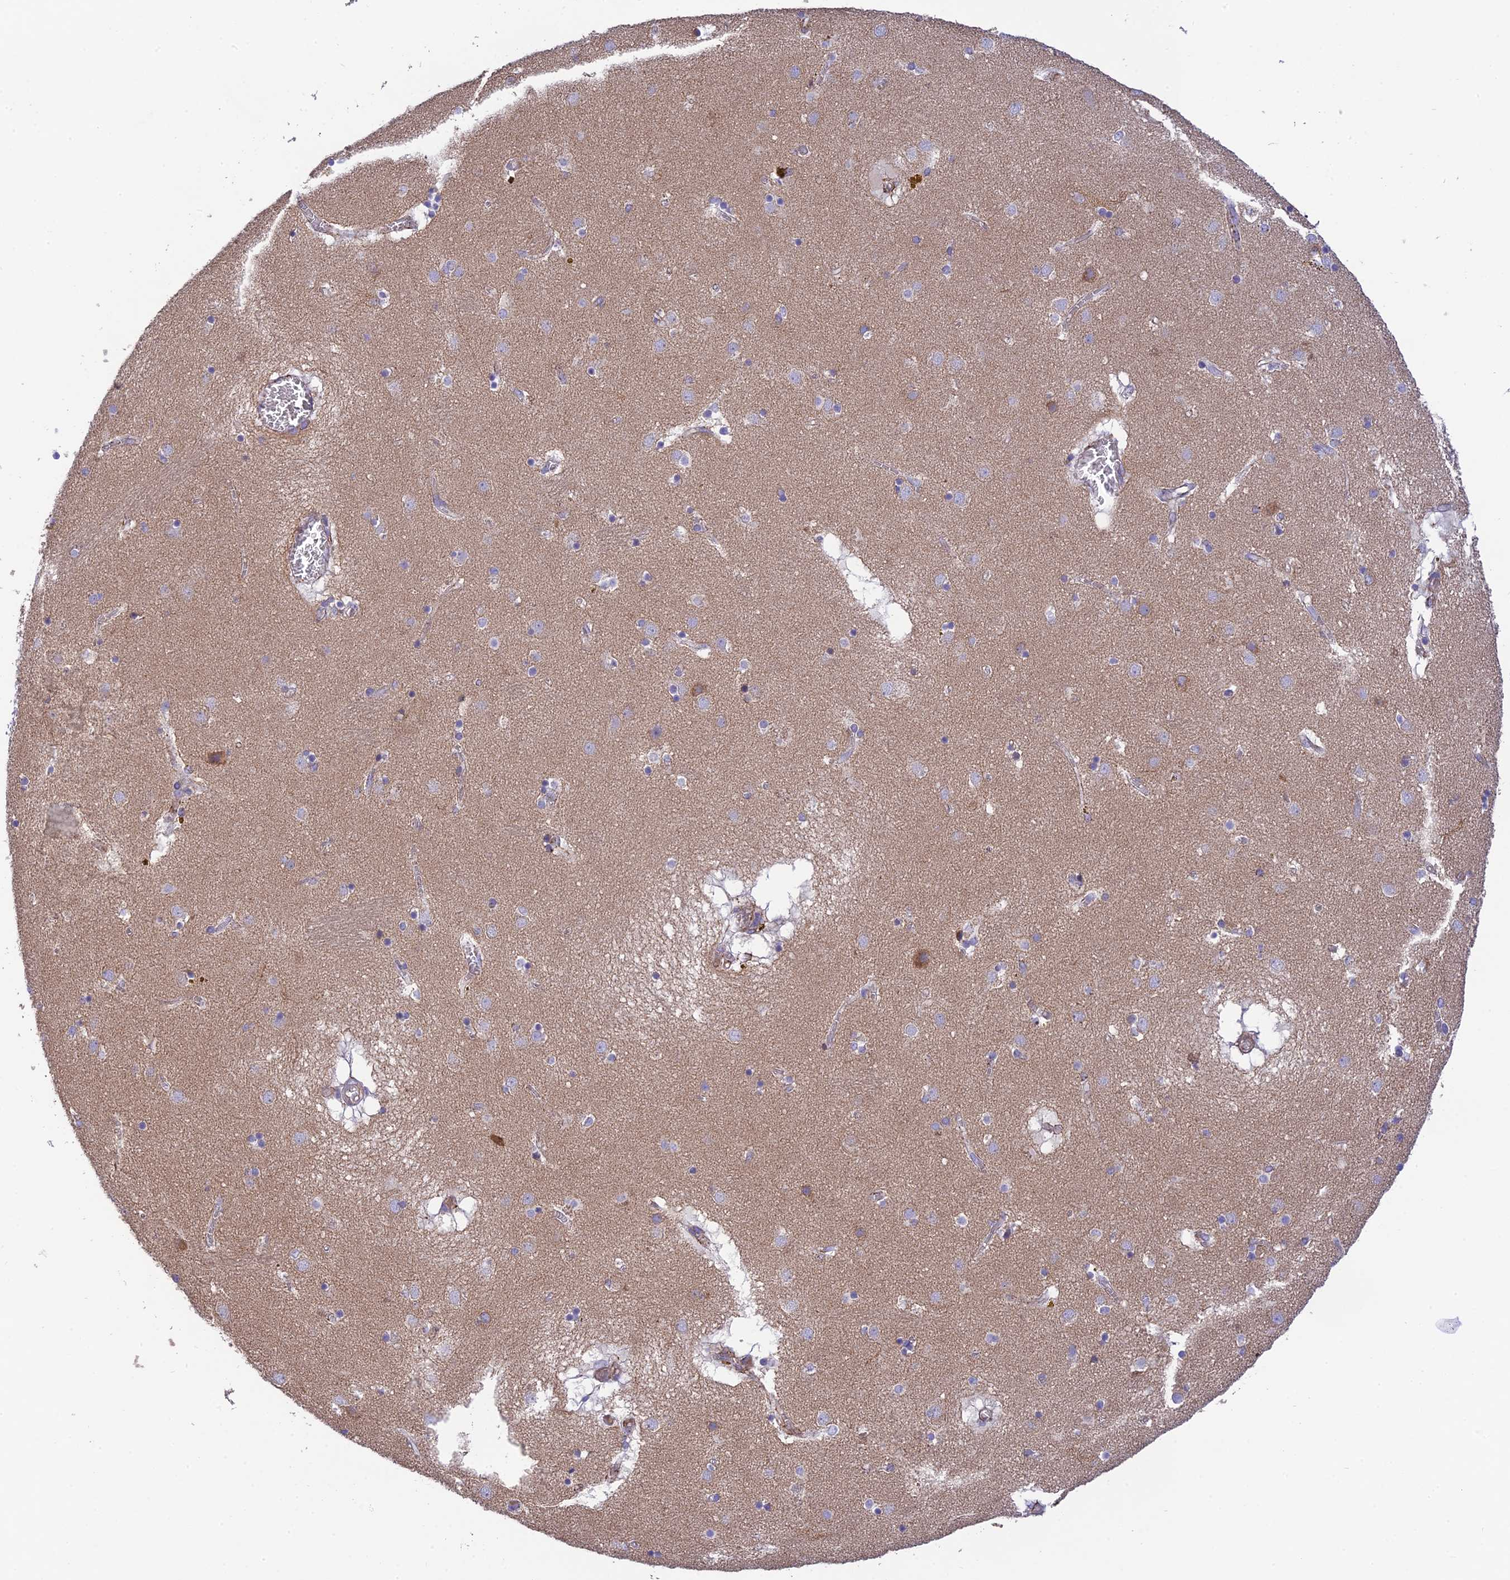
{"staining": {"intensity": "negative", "quantity": "none", "location": "none"}, "tissue": "caudate", "cell_type": "Glial cells", "image_type": "normal", "snomed": [{"axis": "morphology", "description": "Normal tissue, NOS"}, {"axis": "topography", "description": "Lateral ventricle wall"}], "caption": "Immunohistochemical staining of normal human caudate reveals no significant positivity in glial cells. (Immunohistochemistry (ihc), brightfield microscopy, high magnification).", "gene": "HSD17B2", "patient": {"sex": "male", "age": 70}}